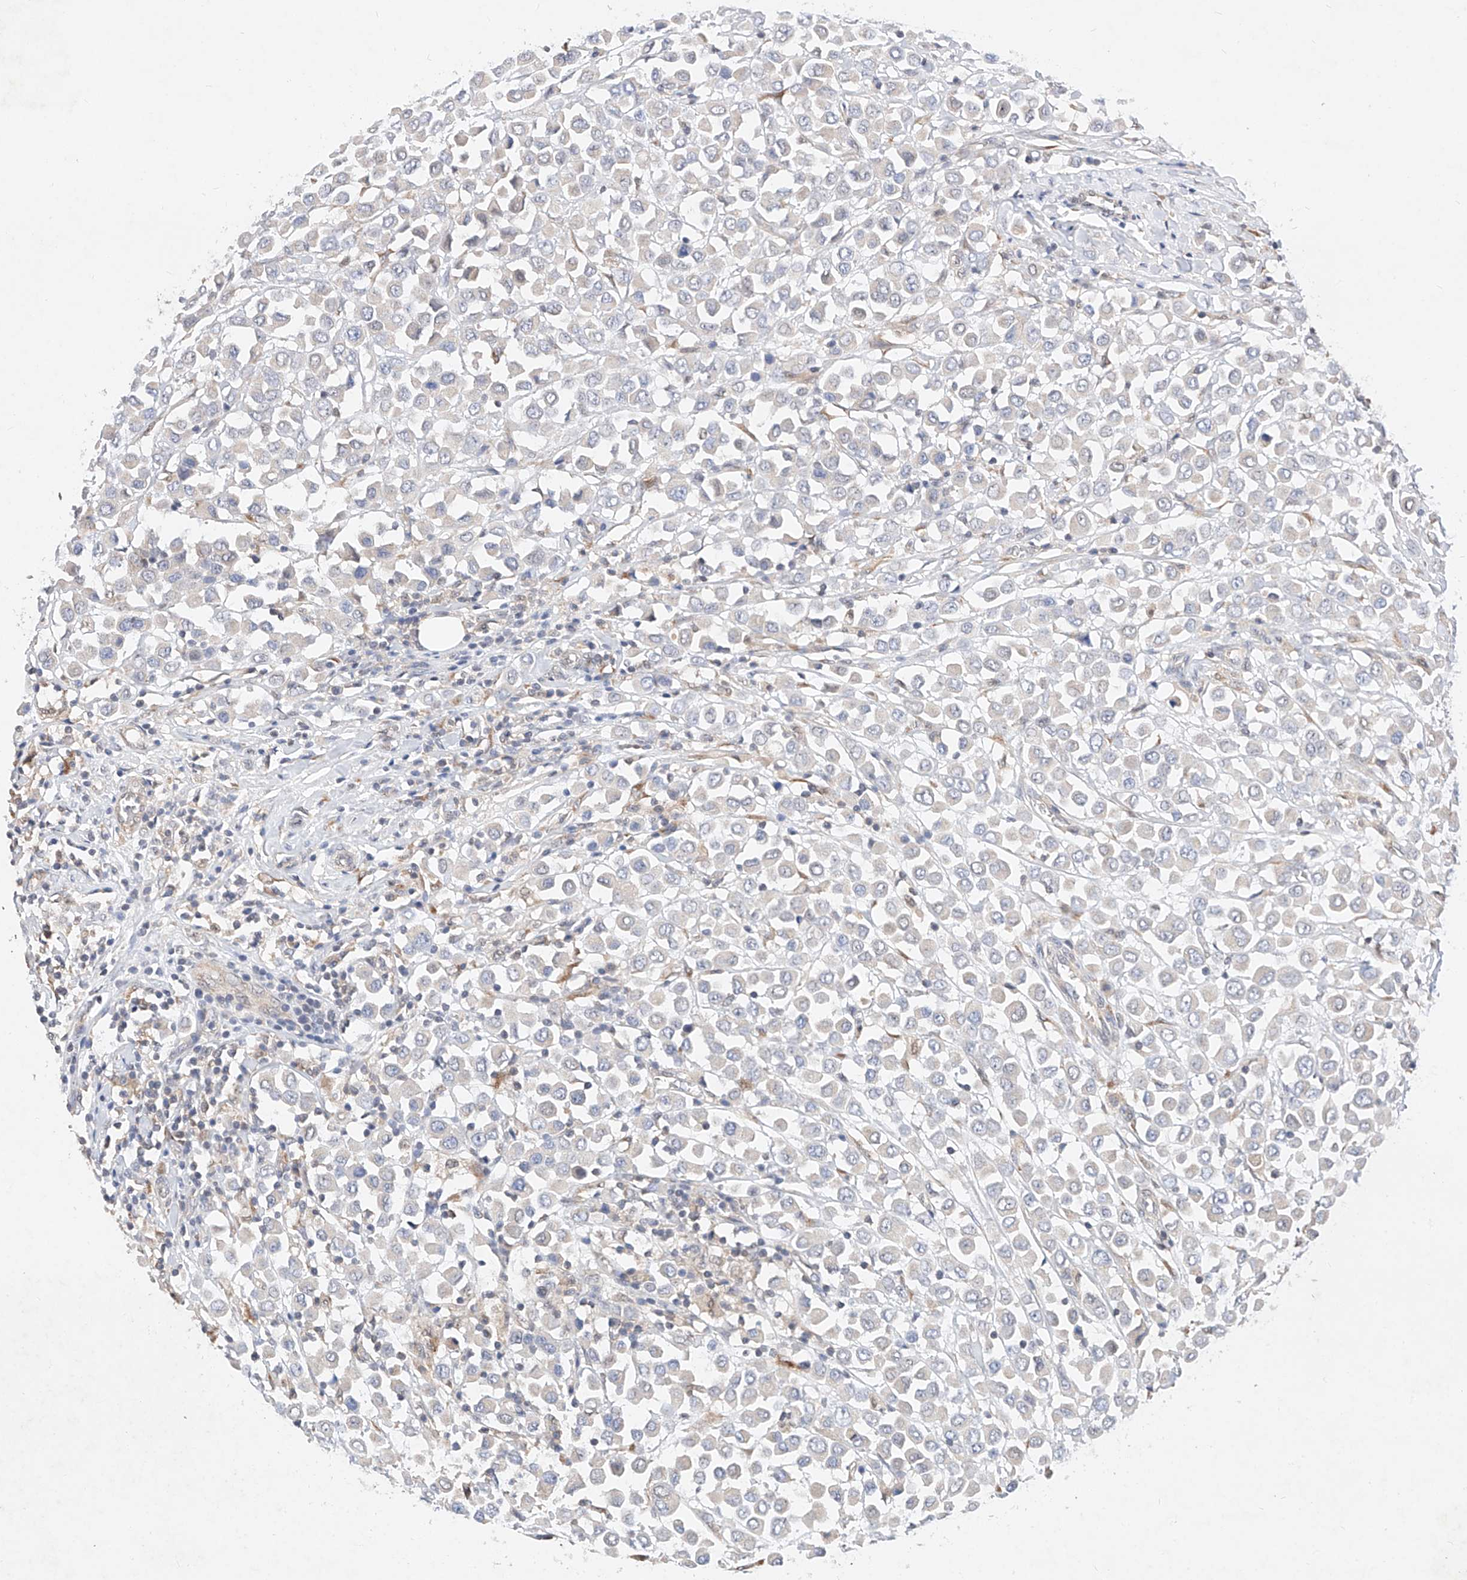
{"staining": {"intensity": "negative", "quantity": "none", "location": "none"}, "tissue": "breast cancer", "cell_type": "Tumor cells", "image_type": "cancer", "snomed": [{"axis": "morphology", "description": "Duct carcinoma"}, {"axis": "topography", "description": "Breast"}], "caption": "Micrograph shows no significant protein positivity in tumor cells of invasive ductal carcinoma (breast). (DAB immunohistochemistry (IHC) with hematoxylin counter stain).", "gene": "ZSCAN4", "patient": {"sex": "female", "age": 61}}